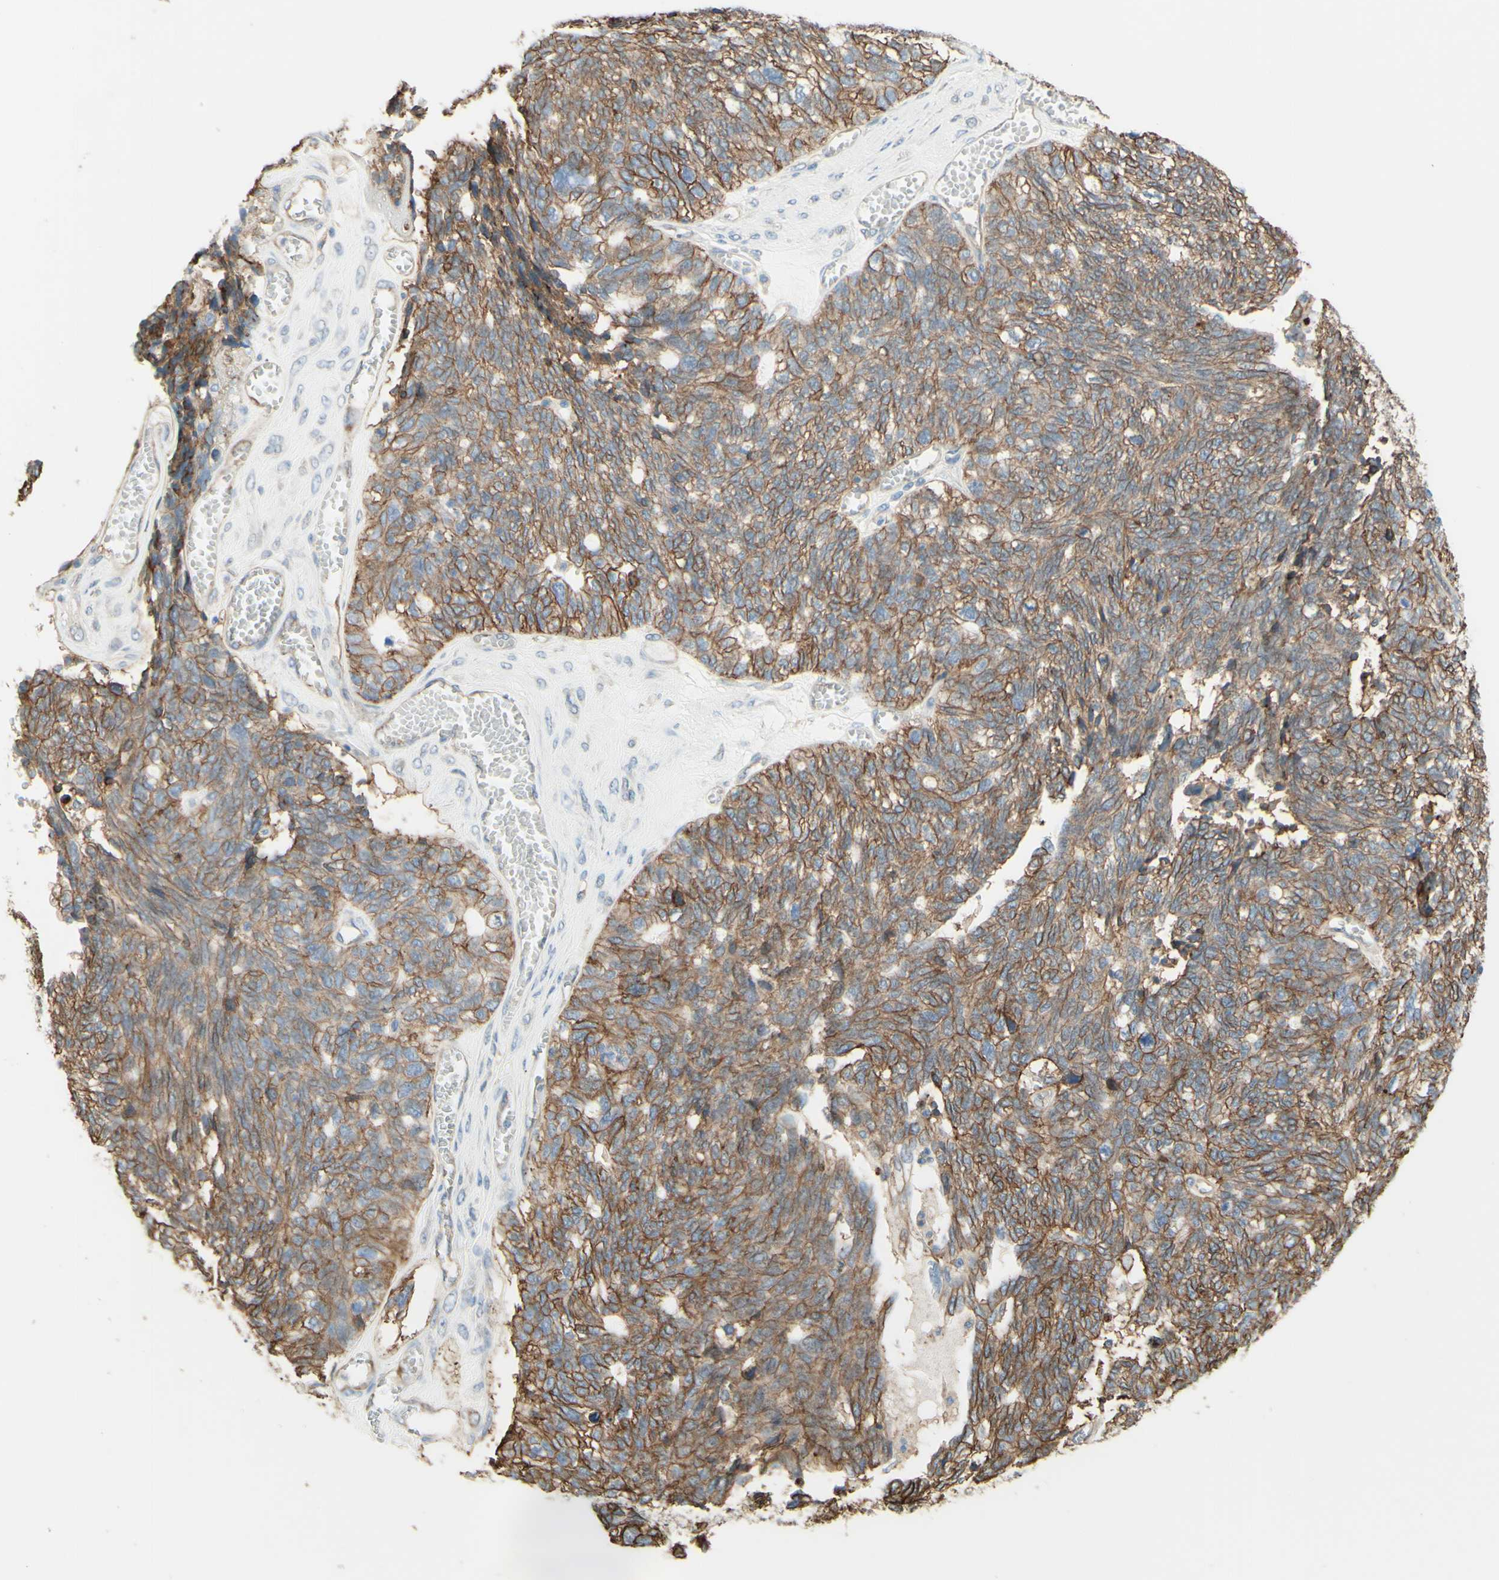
{"staining": {"intensity": "moderate", "quantity": ">75%", "location": "cytoplasmic/membranous"}, "tissue": "ovarian cancer", "cell_type": "Tumor cells", "image_type": "cancer", "snomed": [{"axis": "morphology", "description": "Cystadenocarcinoma, serous, NOS"}, {"axis": "topography", "description": "Ovary"}], "caption": "Immunohistochemistry histopathology image of neoplastic tissue: ovarian cancer (serous cystadenocarcinoma) stained using immunohistochemistry demonstrates medium levels of moderate protein expression localized specifically in the cytoplasmic/membranous of tumor cells, appearing as a cytoplasmic/membranous brown color.", "gene": "RNF149", "patient": {"sex": "female", "age": 79}}